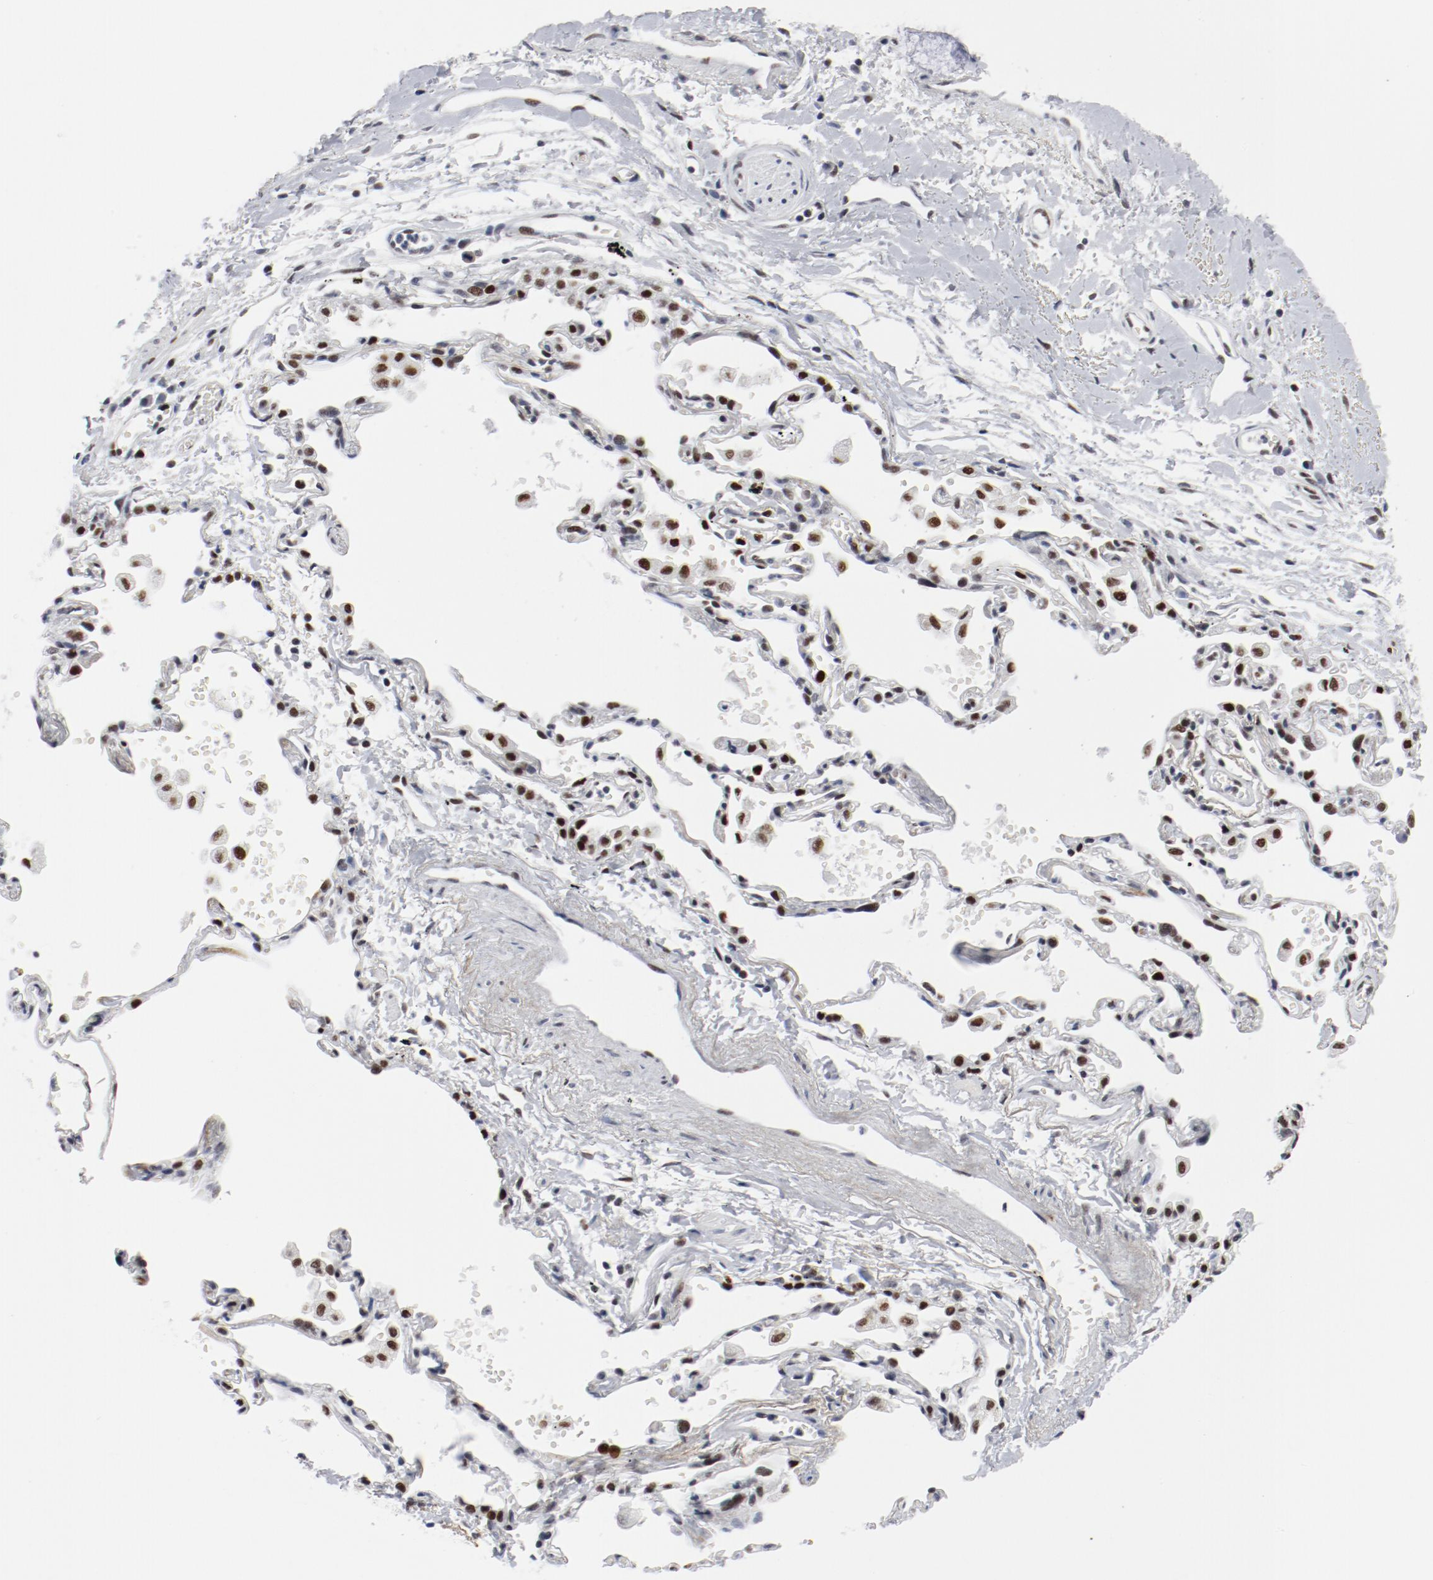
{"staining": {"intensity": "negative", "quantity": "none", "location": "none"}, "tissue": "adipose tissue", "cell_type": "Adipocytes", "image_type": "normal", "snomed": [{"axis": "morphology", "description": "Normal tissue, NOS"}, {"axis": "morphology", "description": "Adenocarcinoma, NOS"}, {"axis": "topography", "description": "Cartilage tissue"}, {"axis": "topography", "description": "Bronchus"}, {"axis": "topography", "description": "Lung"}], "caption": "DAB (3,3'-diaminobenzidine) immunohistochemical staining of unremarkable adipose tissue displays no significant staining in adipocytes. (Stains: DAB (3,3'-diaminobenzidine) immunohistochemistry (IHC) with hematoxylin counter stain, Microscopy: brightfield microscopy at high magnification).", "gene": "POLD1", "patient": {"sex": "female", "age": 67}}